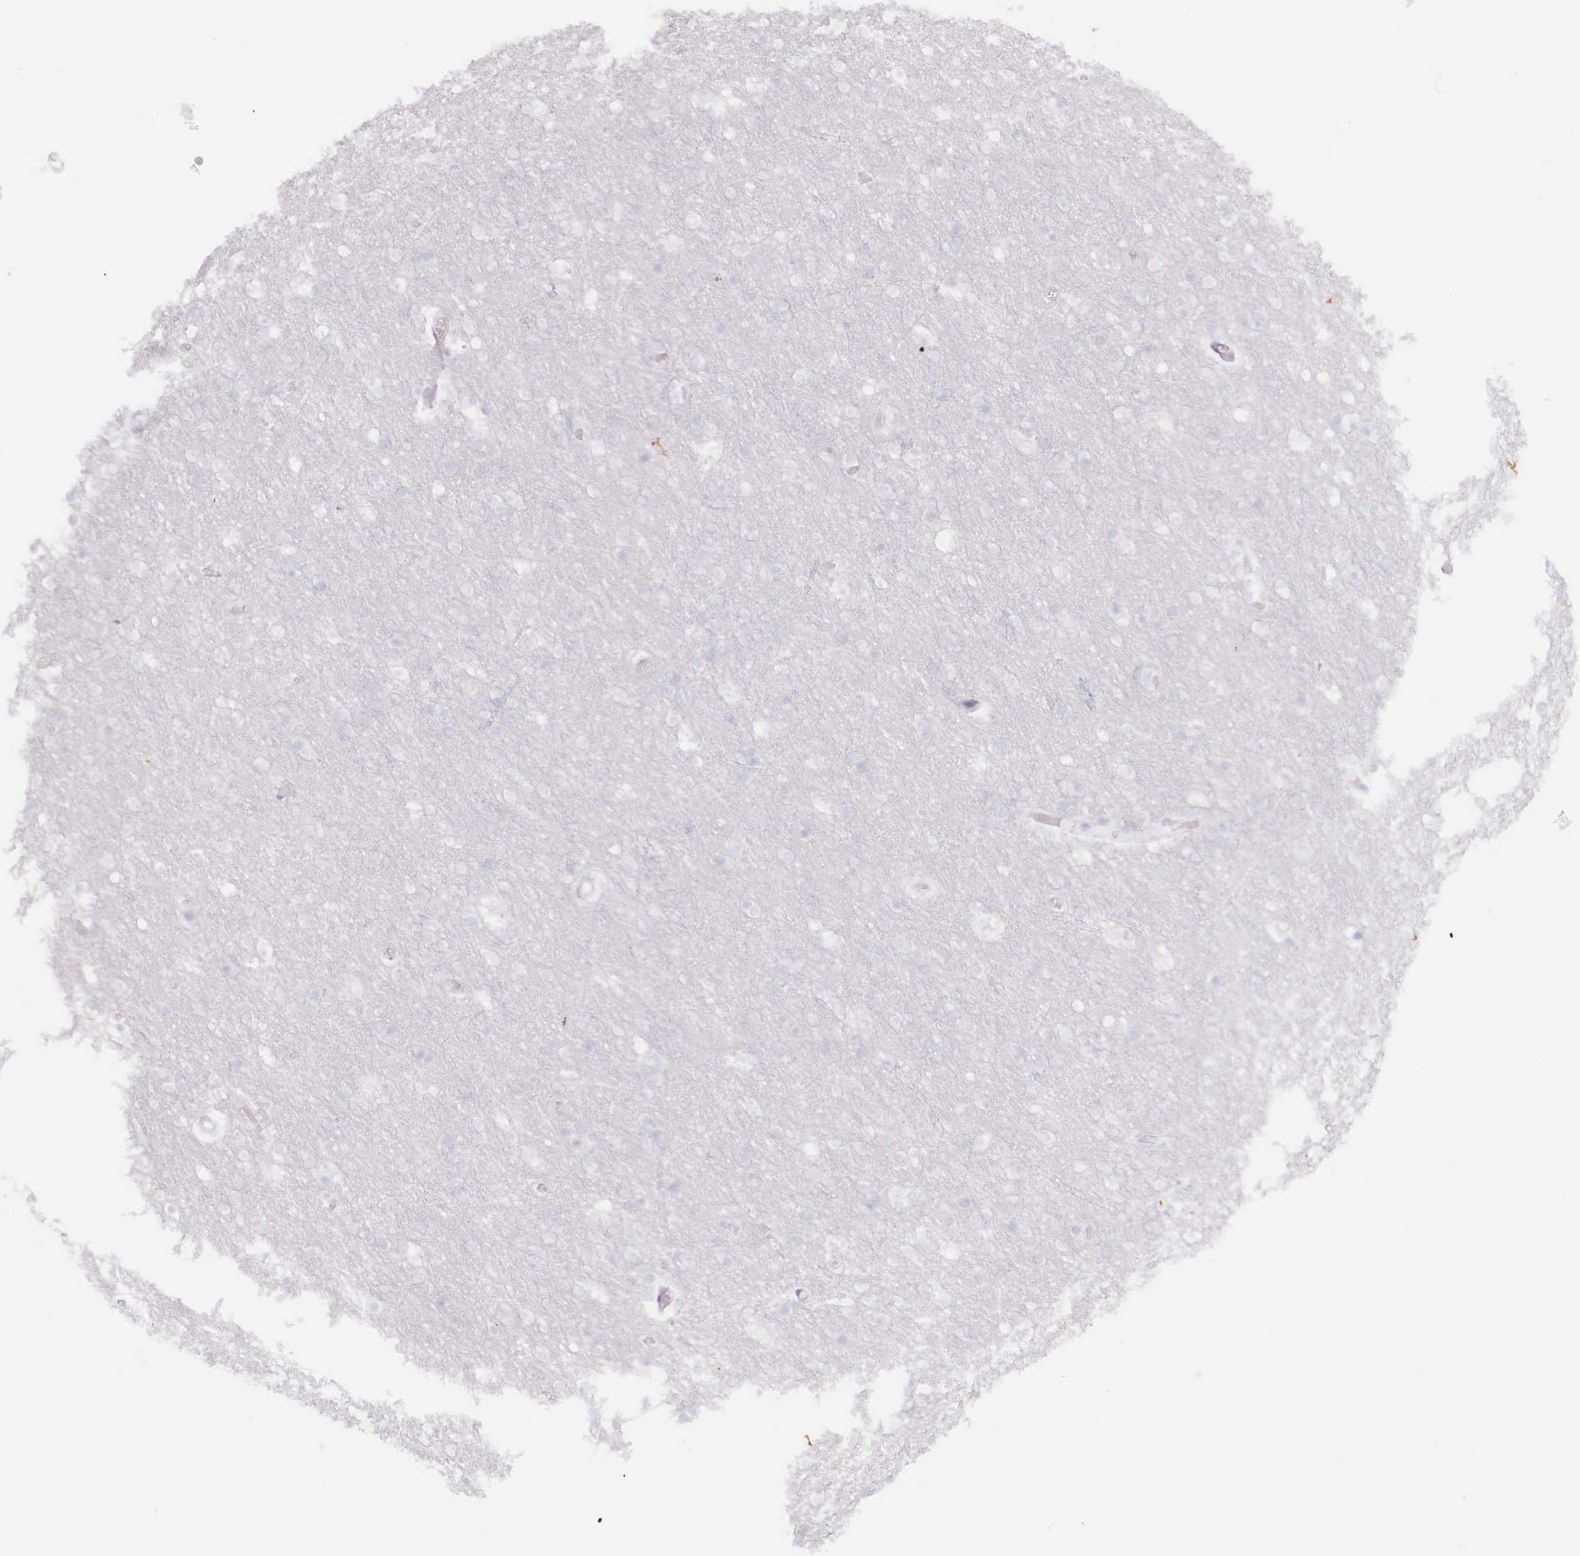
{"staining": {"intensity": "negative", "quantity": "none", "location": "none"}, "tissue": "cerebral cortex", "cell_type": "Endothelial cells", "image_type": "normal", "snomed": [{"axis": "morphology", "description": "Normal tissue, NOS"}, {"axis": "topography", "description": "Cerebral cortex"}], "caption": "High magnification brightfield microscopy of unremarkable cerebral cortex stained with DAB (3,3'-diaminobenzidine) (brown) and counterstained with hematoxylin (blue): endothelial cells show no significant positivity. (DAB immunohistochemistry with hematoxylin counter stain).", "gene": "KRT14", "patient": {"sex": "female", "age": 54}}